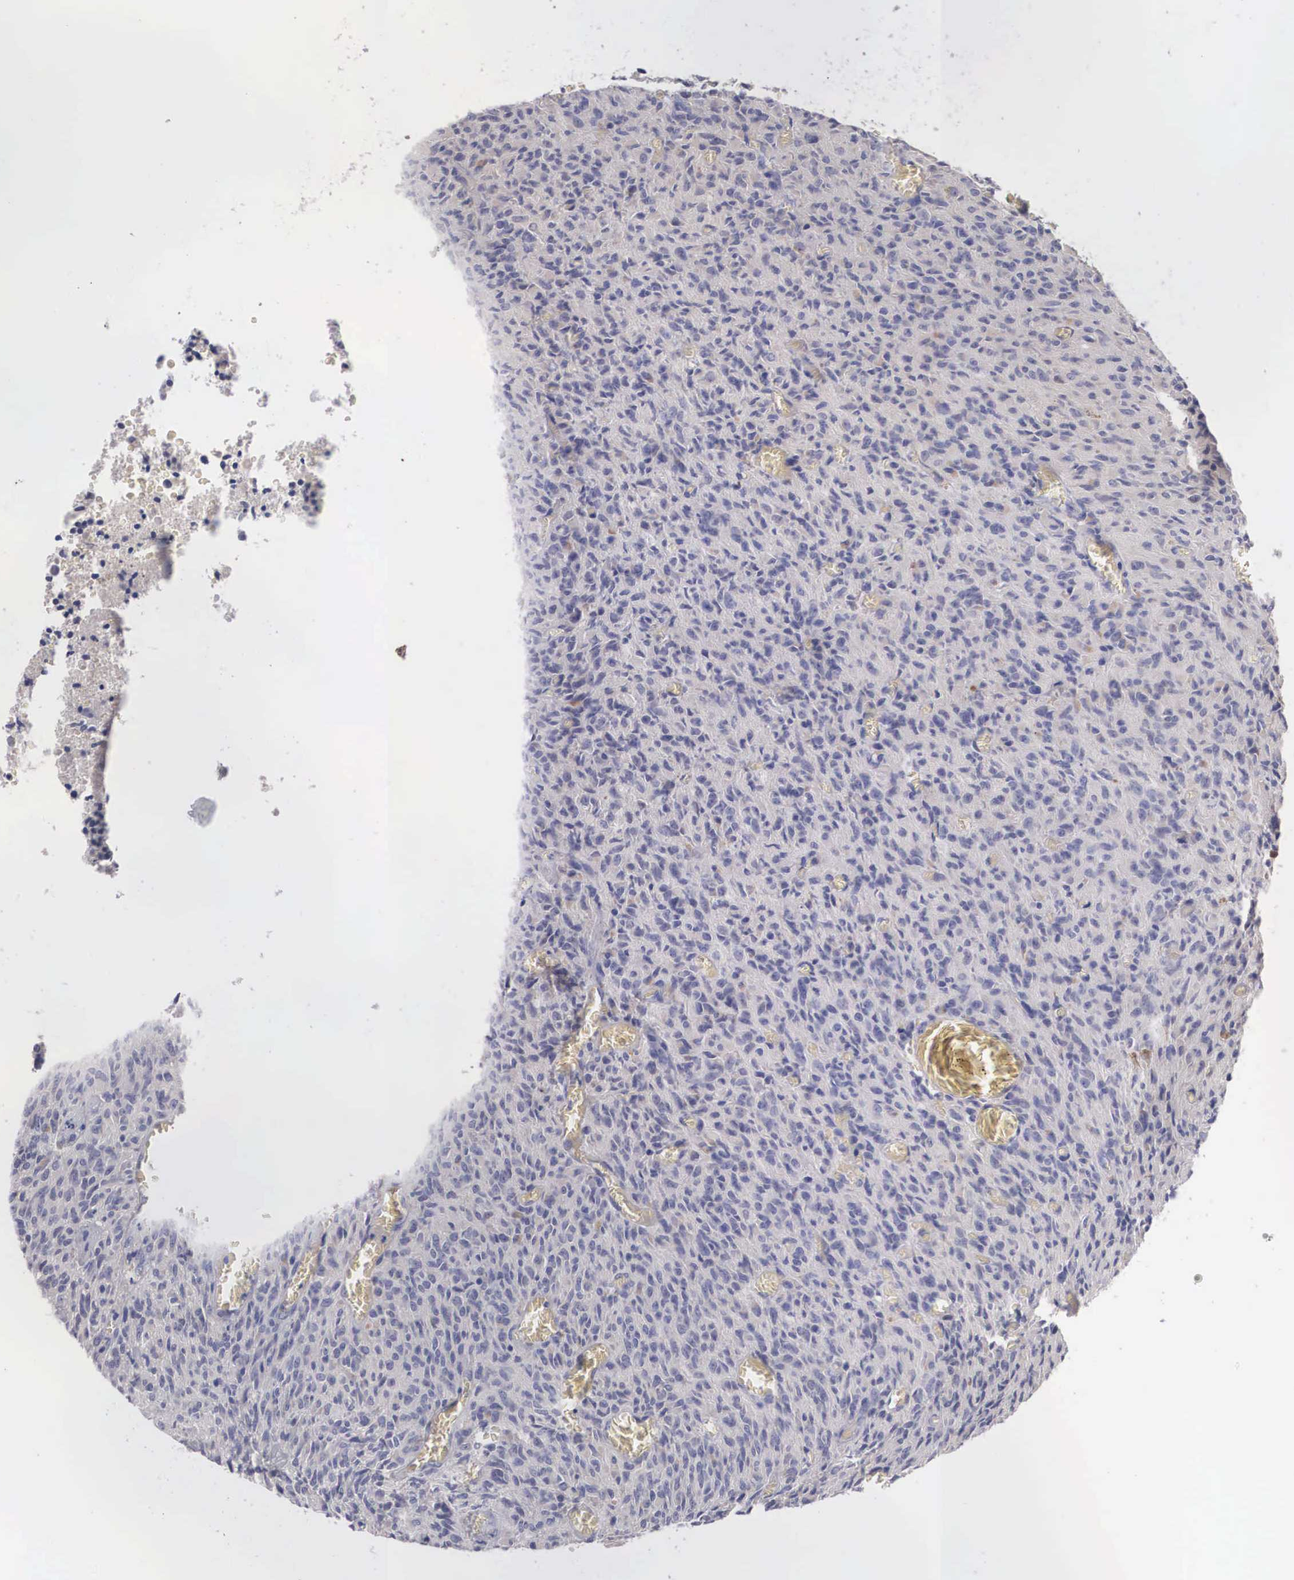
{"staining": {"intensity": "negative", "quantity": "none", "location": "none"}, "tissue": "glioma", "cell_type": "Tumor cells", "image_type": "cancer", "snomed": [{"axis": "morphology", "description": "Glioma, malignant, High grade"}, {"axis": "topography", "description": "Brain"}], "caption": "A photomicrograph of malignant high-grade glioma stained for a protein demonstrates no brown staining in tumor cells. (Stains: DAB (3,3'-diaminobenzidine) IHC with hematoxylin counter stain, Microscopy: brightfield microscopy at high magnification).", "gene": "ABHD4", "patient": {"sex": "male", "age": 56}}